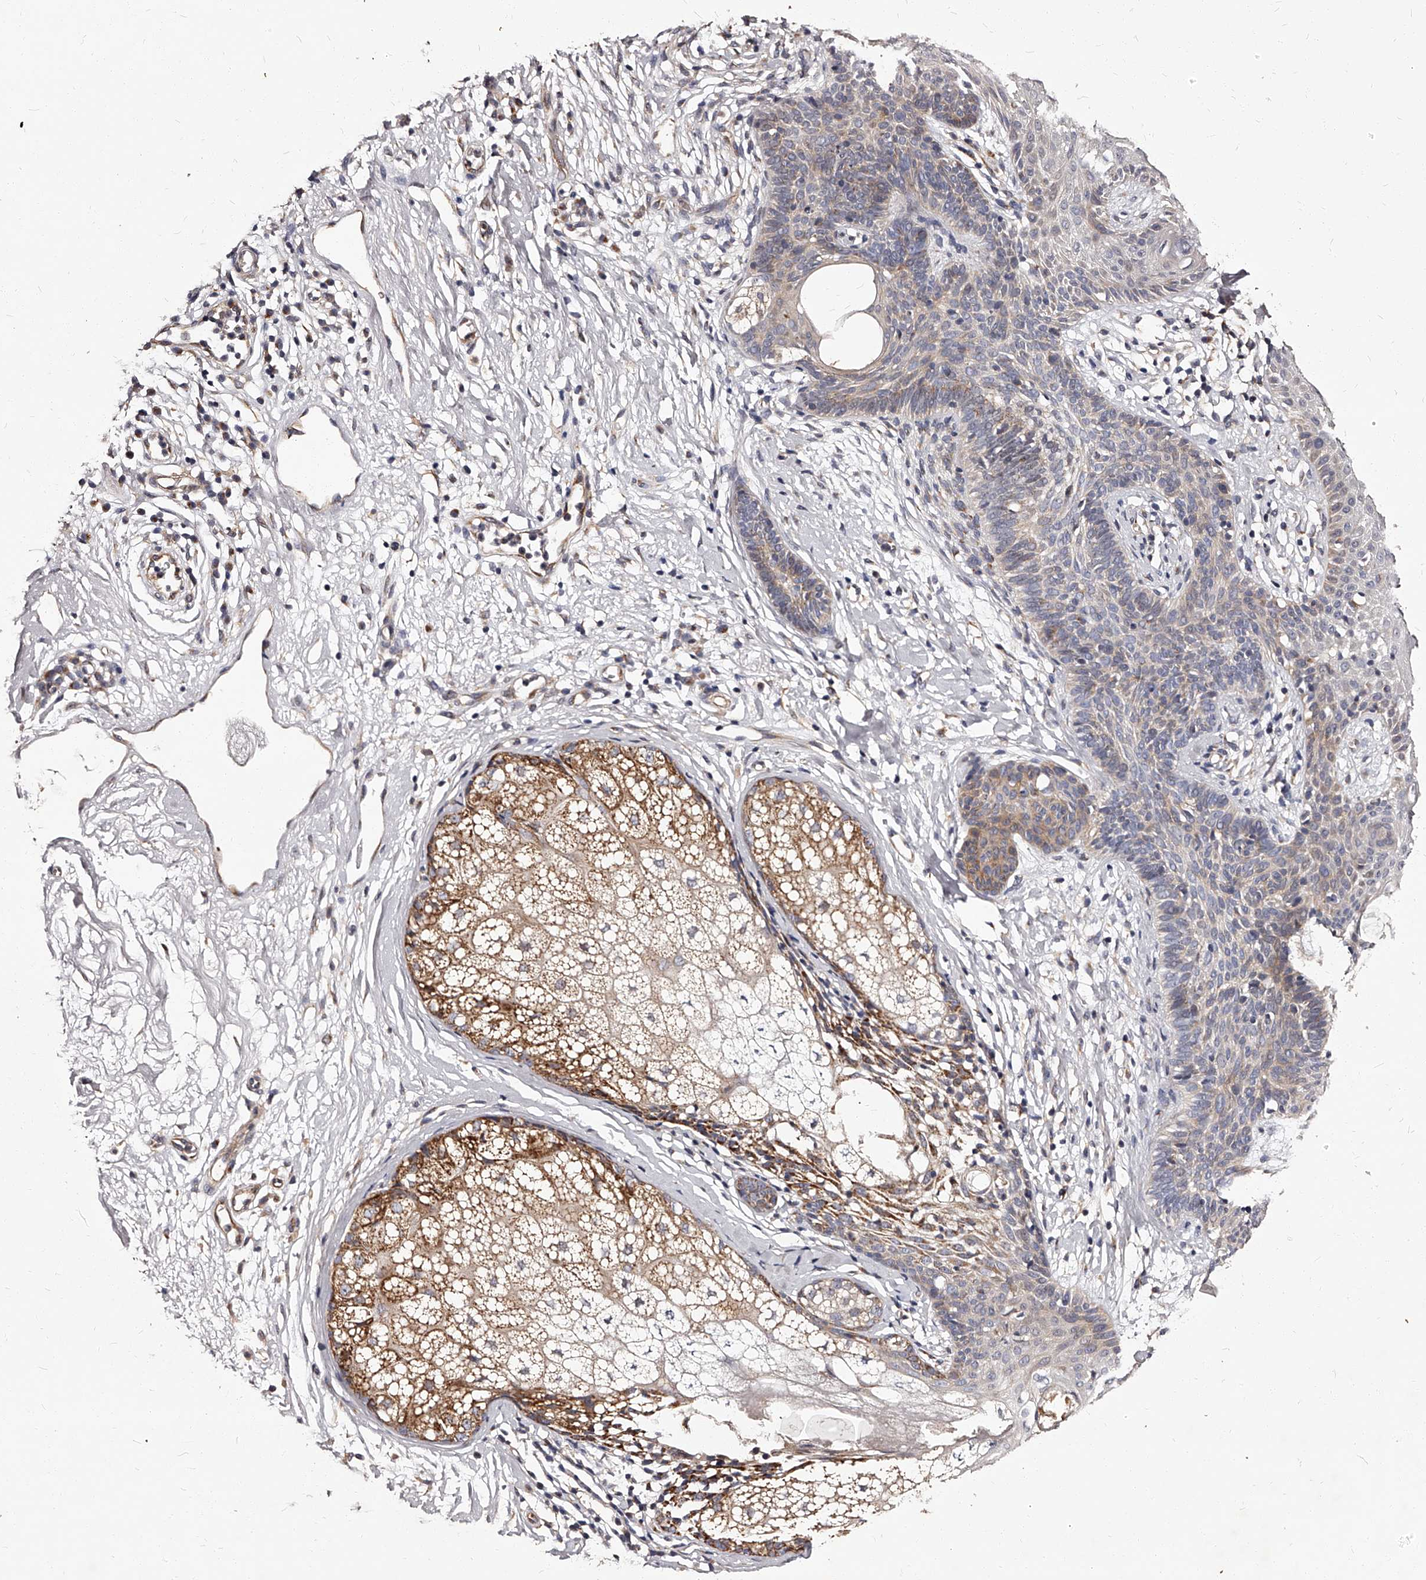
{"staining": {"intensity": "moderate", "quantity": "<25%", "location": "cytoplasmic/membranous"}, "tissue": "skin cancer", "cell_type": "Tumor cells", "image_type": "cancer", "snomed": [{"axis": "morphology", "description": "Developmental malformation"}, {"axis": "morphology", "description": "Basal cell carcinoma"}, {"axis": "topography", "description": "Skin"}], "caption": "High-power microscopy captured an immunohistochemistry image of skin cancer (basal cell carcinoma), revealing moderate cytoplasmic/membranous positivity in approximately <25% of tumor cells.", "gene": "RSC1A1", "patient": {"sex": "female", "age": 62}}